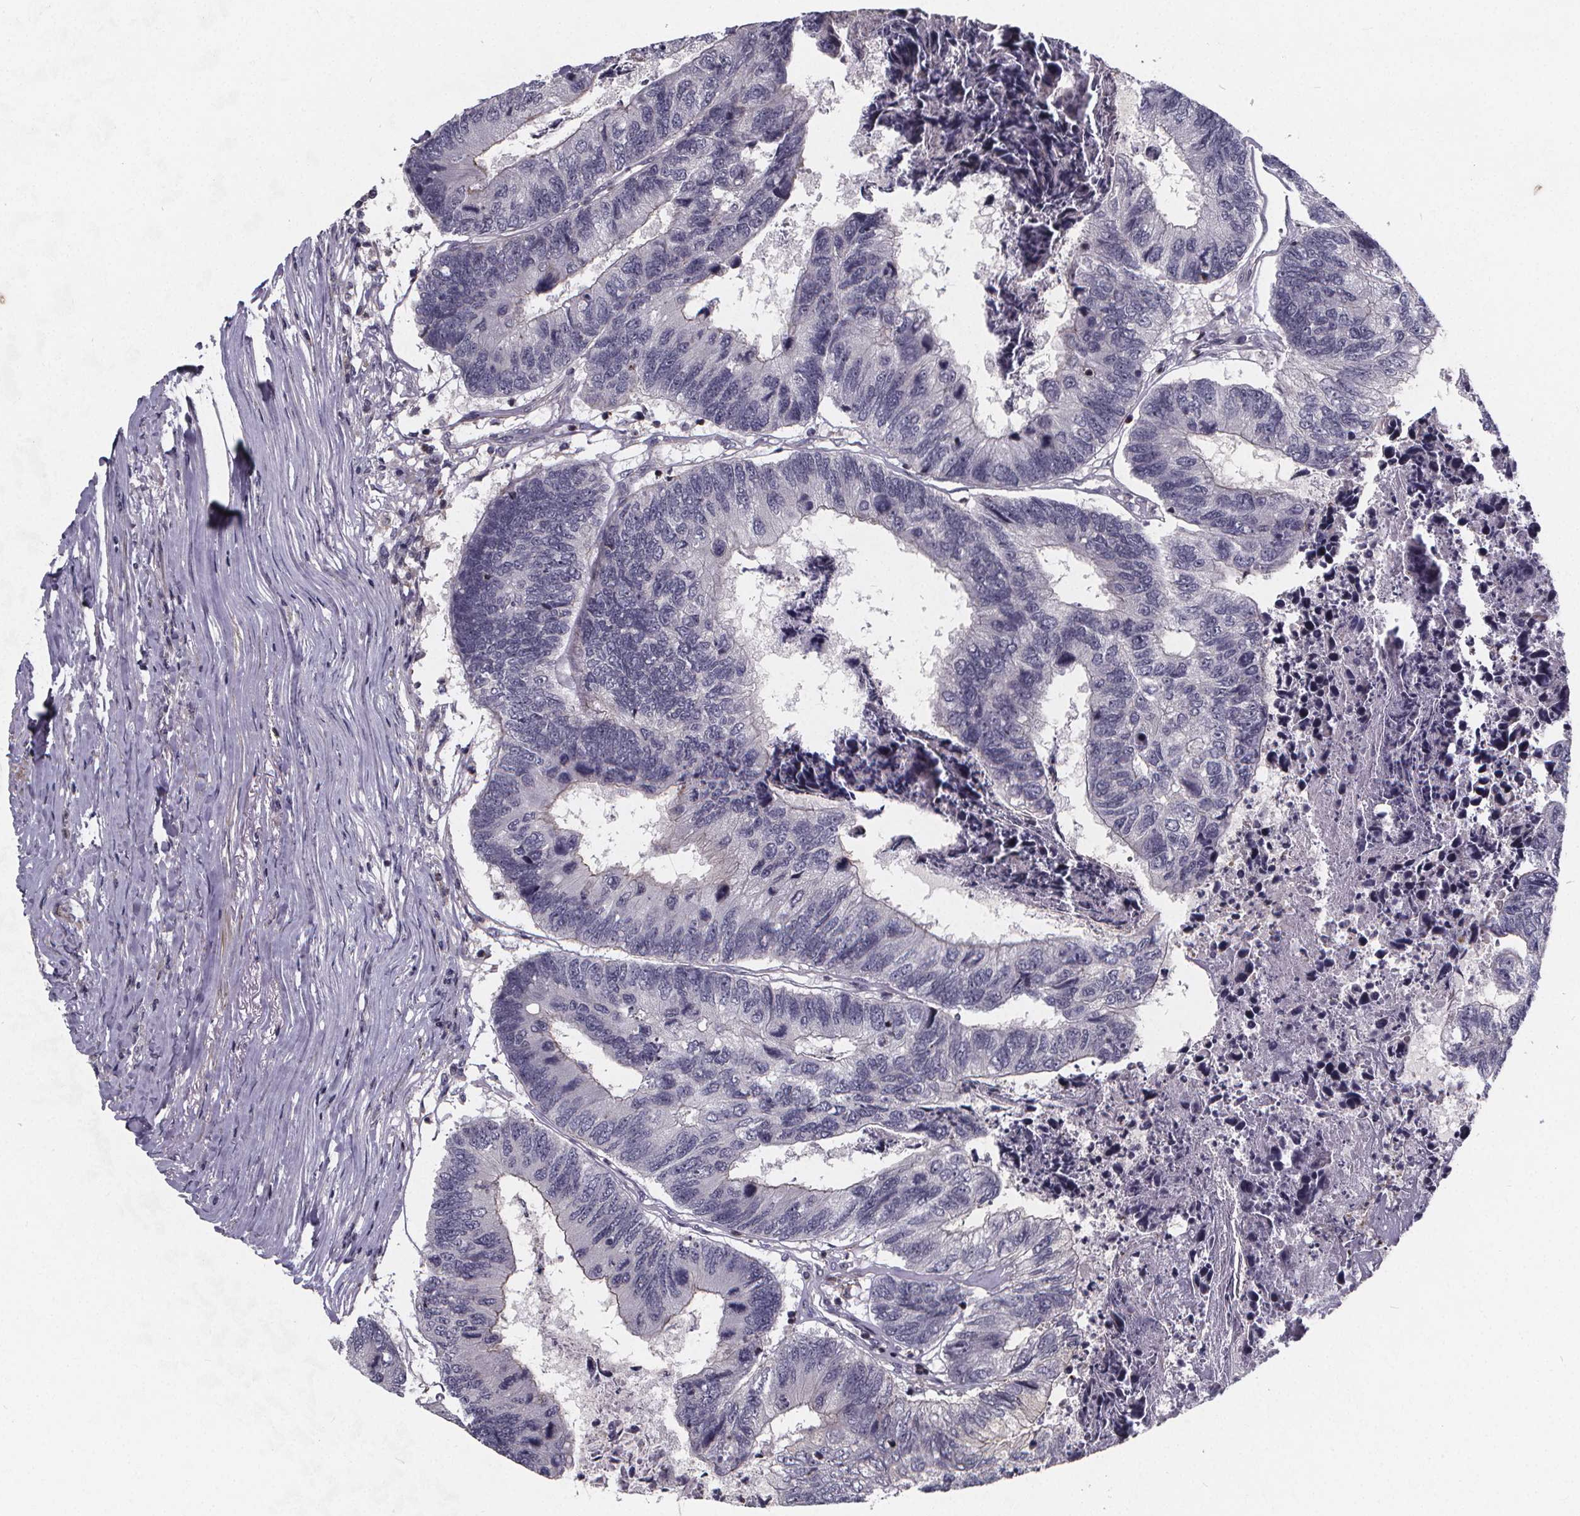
{"staining": {"intensity": "negative", "quantity": "none", "location": "none"}, "tissue": "colorectal cancer", "cell_type": "Tumor cells", "image_type": "cancer", "snomed": [{"axis": "morphology", "description": "Adenocarcinoma, NOS"}, {"axis": "topography", "description": "Colon"}], "caption": "Immunohistochemical staining of colorectal cancer (adenocarcinoma) shows no significant expression in tumor cells.", "gene": "FBXW2", "patient": {"sex": "female", "age": 67}}